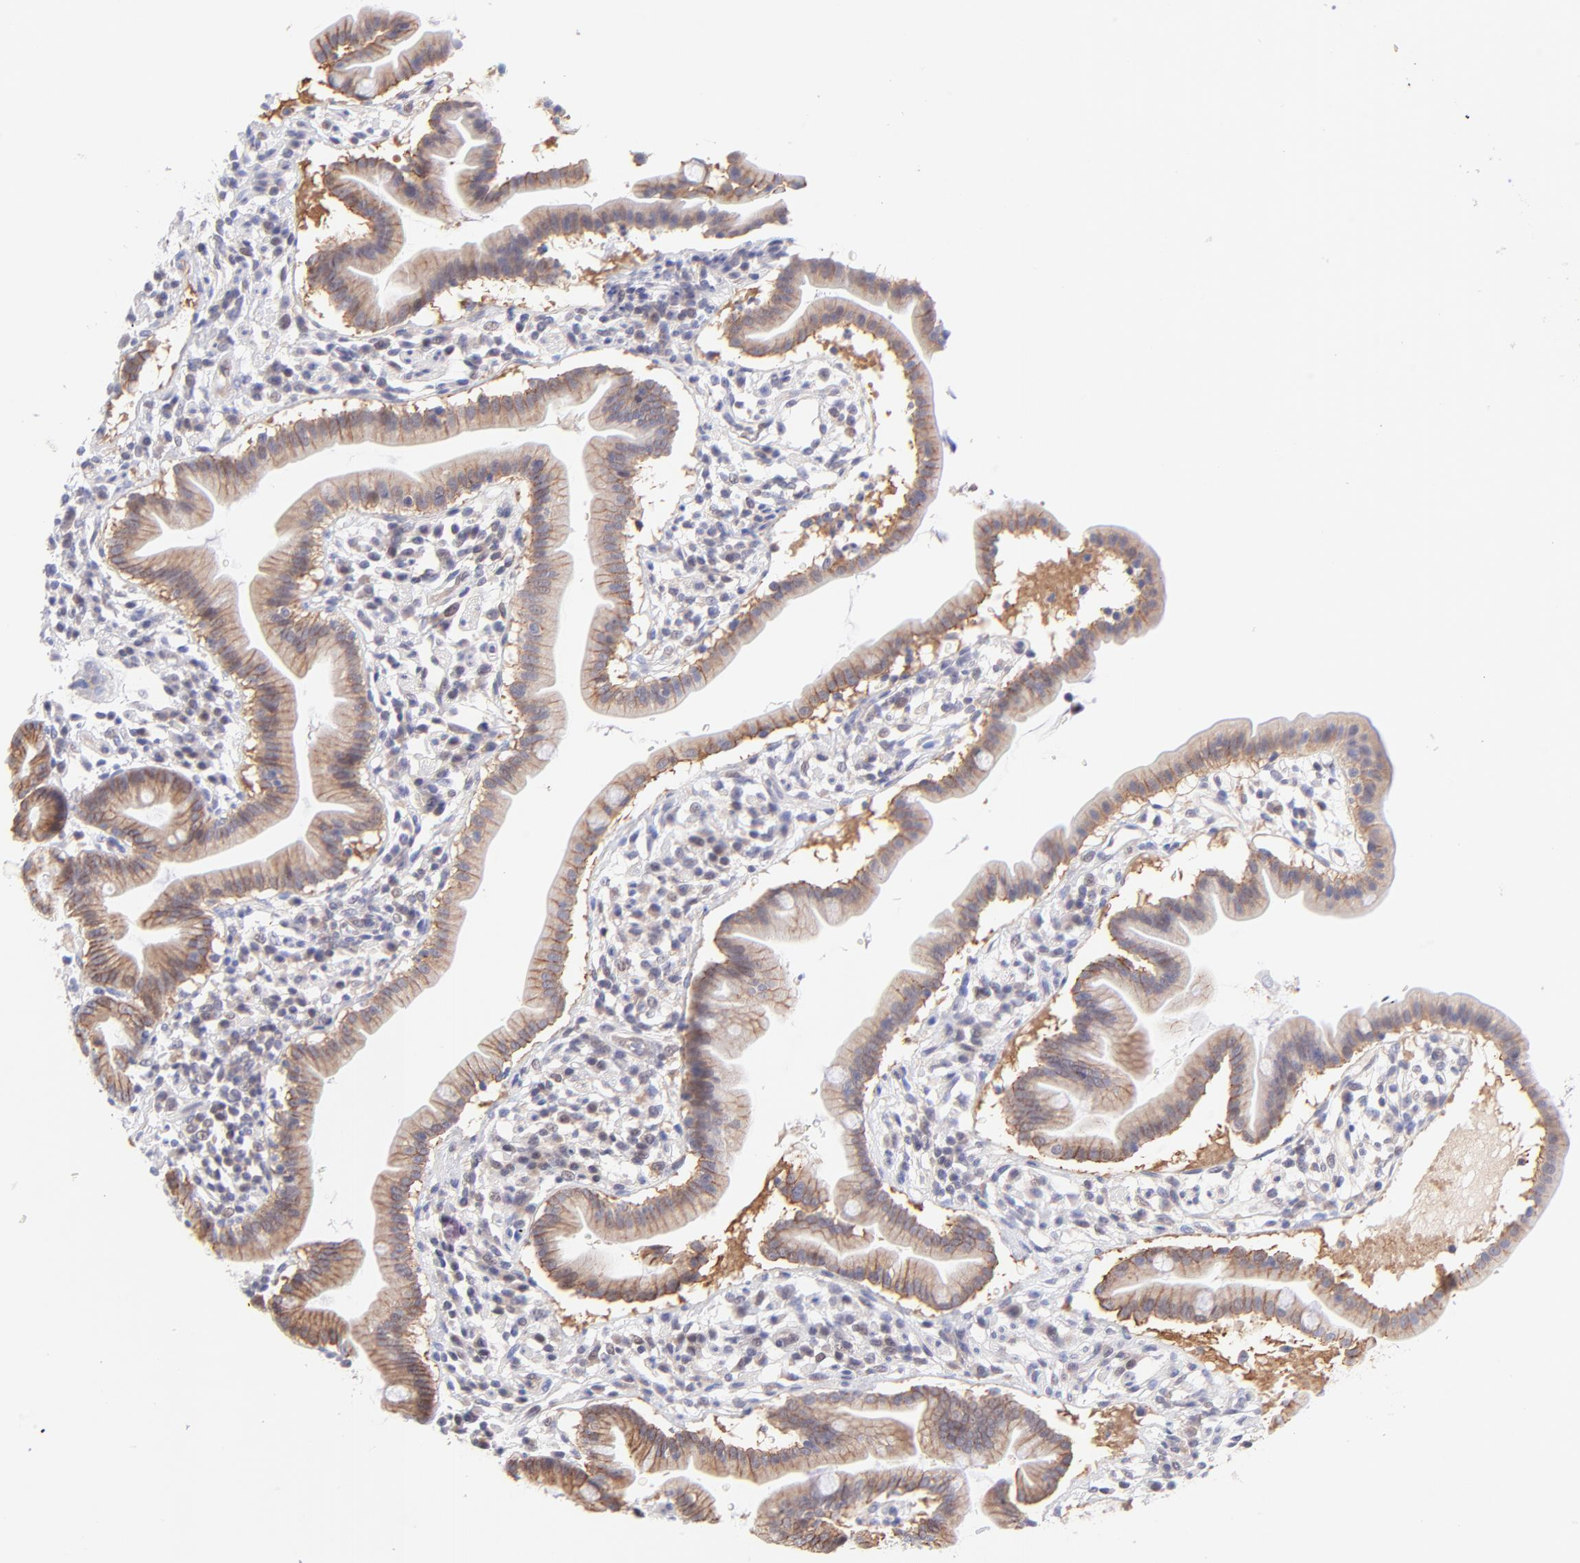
{"staining": {"intensity": "weak", "quantity": ">75%", "location": "cytoplasmic/membranous"}, "tissue": "duodenum", "cell_type": "Glandular cells", "image_type": "normal", "snomed": [{"axis": "morphology", "description": "Normal tissue, NOS"}, {"axis": "topography", "description": "Duodenum"}], "caption": "About >75% of glandular cells in benign duodenum show weak cytoplasmic/membranous protein expression as visualized by brown immunohistochemical staining.", "gene": "PBDC1", "patient": {"sex": "male", "age": 50}}